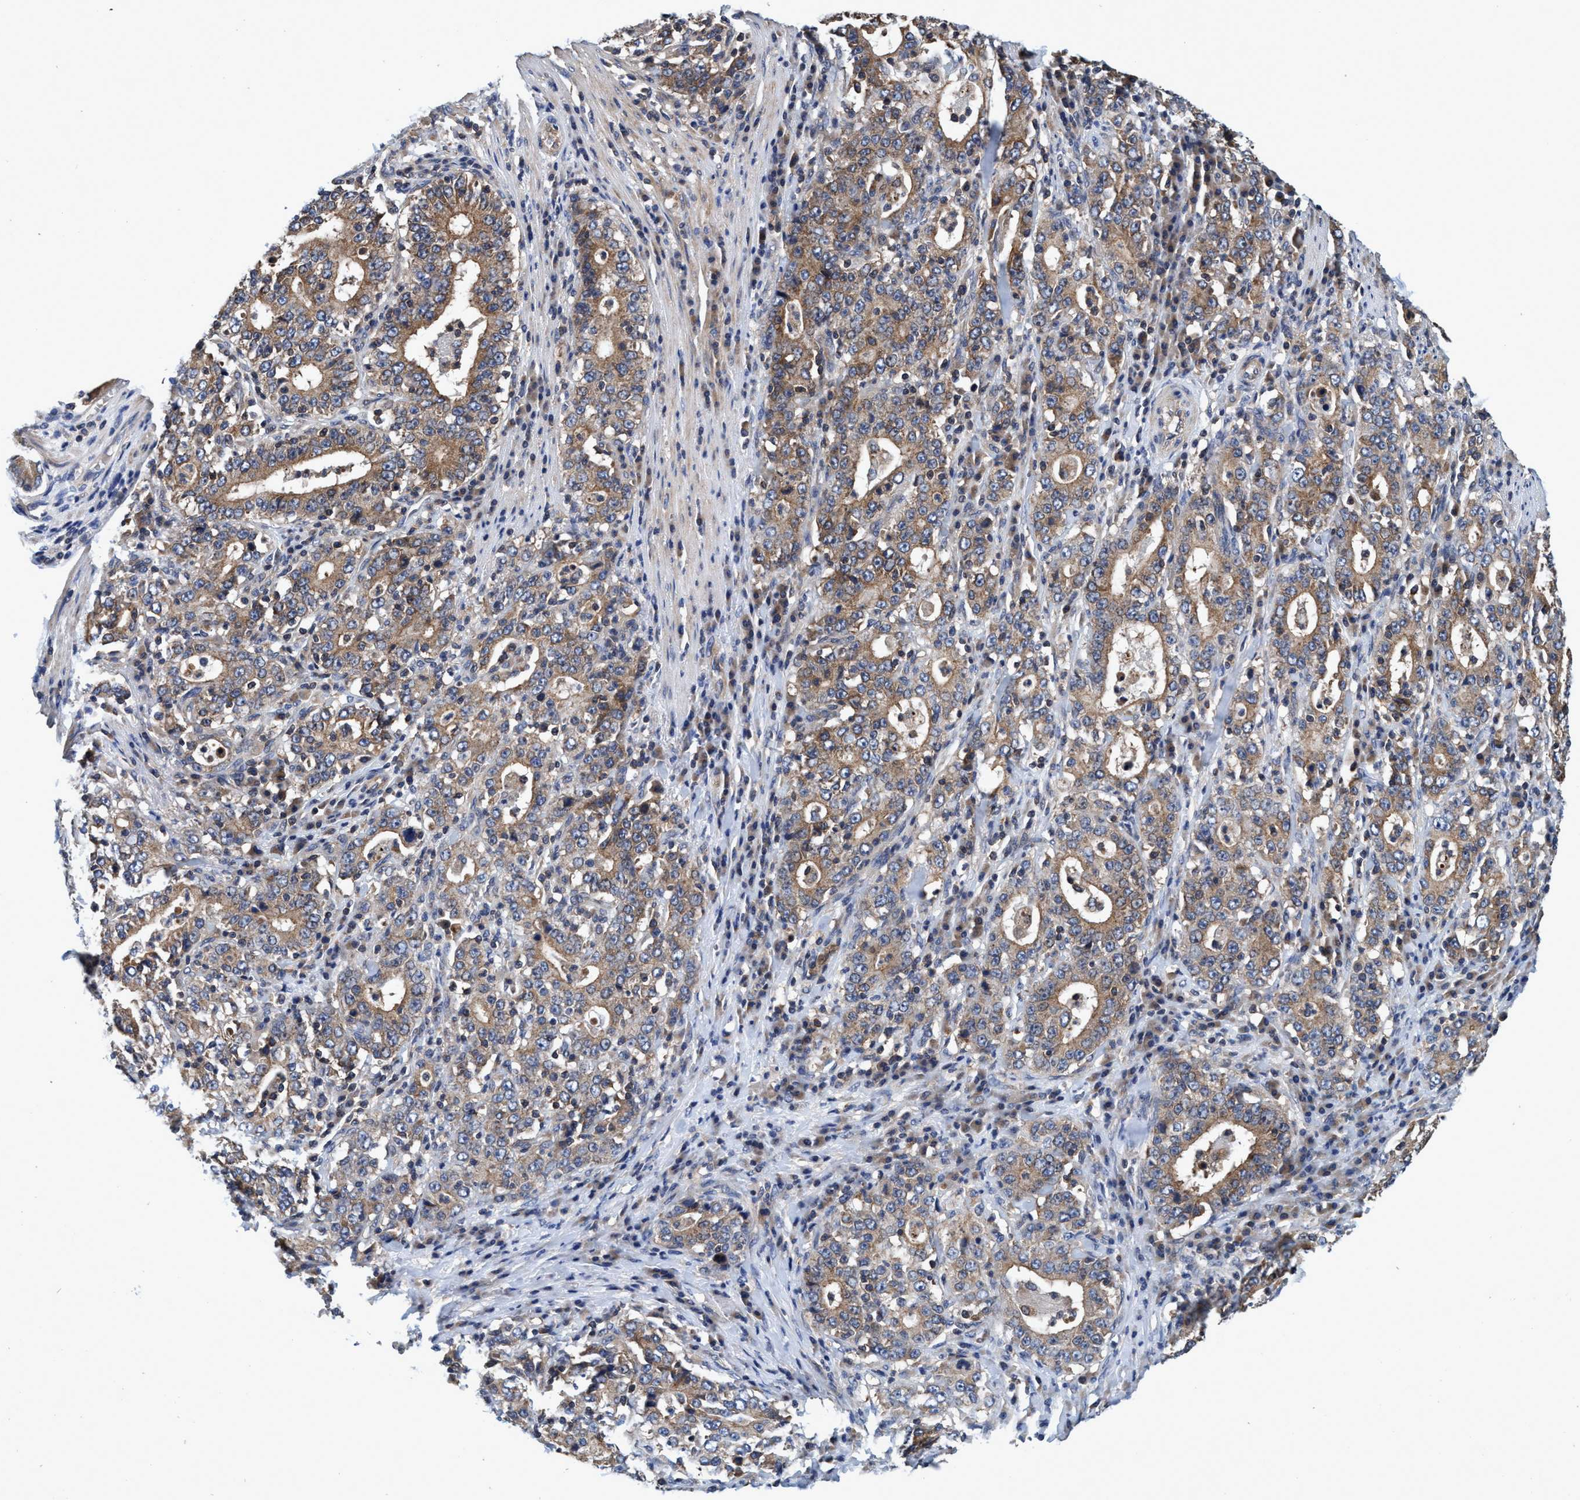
{"staining": {"intensity": "weak", "quantity": ">75%", "location": "cytoplasmic/membranous"}, "tissue": "stomach cancer", "cell_type": "Tumor cells", "image_type": "cancer", "snomed": [{"axis": "morphology", "description": "Normal tissue, NOS"}, {"axis": "morphology", "description": "Adenocarcinoma, NOS"}, {"axis": "topography", "description": "Stomach, upper"}, {"axis": "topography", "description": "Stomach"}], "caption": "Stomach cancer stained with DAB (3,3'-diaminobenzidine) immunohistochemistry (IHC) shows low levels of weak cytoplasmic/membranous positivity in approximately >75% of tumor cells.", "gene": "CALCOCO2", "patient": {"sex": "male", "age": 59}}